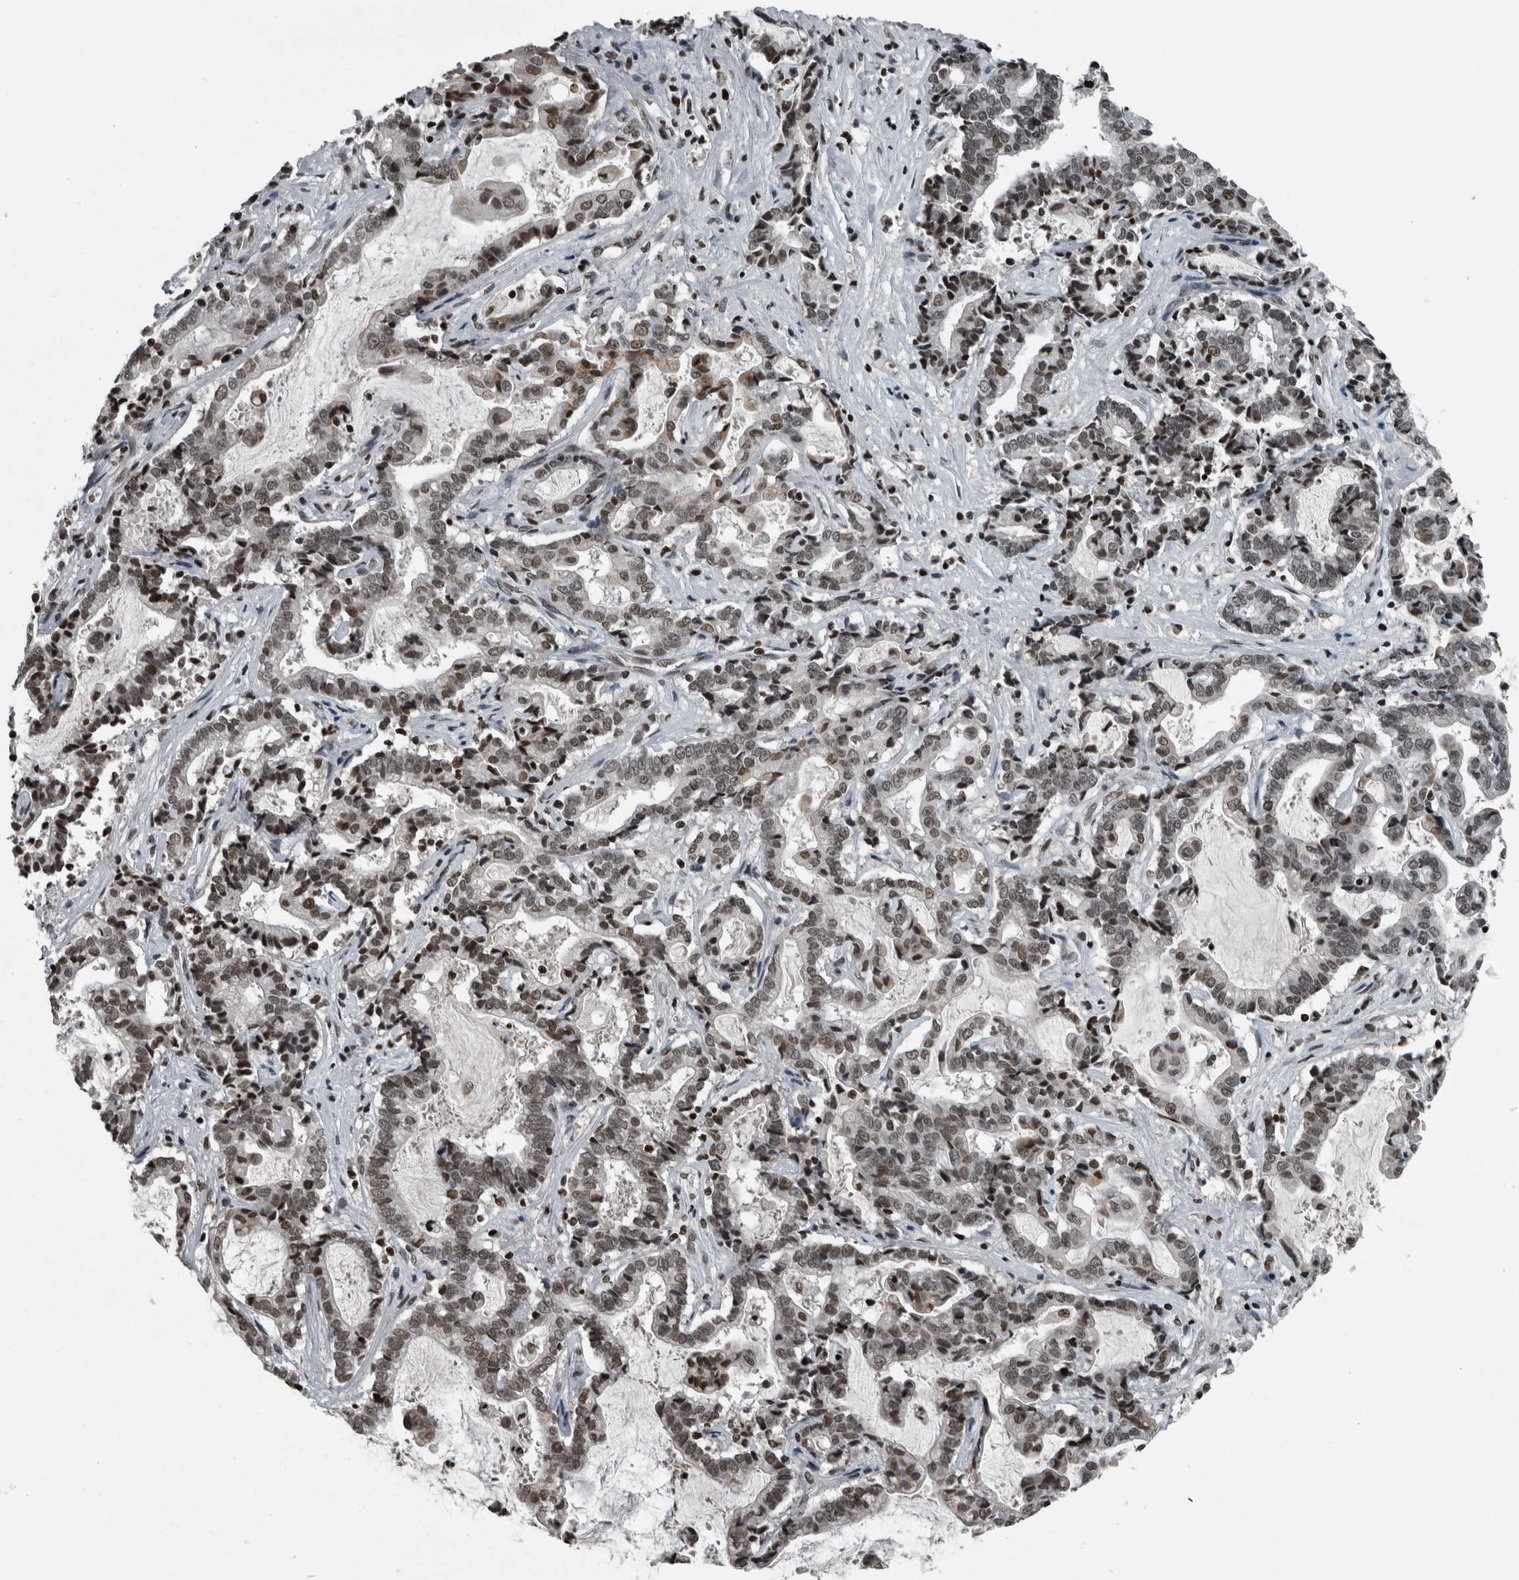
{"staining": {"intensity": "moderate", "quantity": ">75%", "location": "nuclear"}, "tissue": "liver cancer", "cell_type": "Tumor cells", "image_type": "cancer", "snomed": [{"axis": "morphology", "description": "Cholangiocarcinoma"}, {"axis": "topography", "description": "Liver"}], "caption": "This histopathology image reveals immunohistochemistry staining of liver cancer (cholangiocarcinoma), with medium moderate nuclear expression in about >75% of tumor cells.", "gene": "UNC50", "patient": {"sex": "male", "age": 57}}